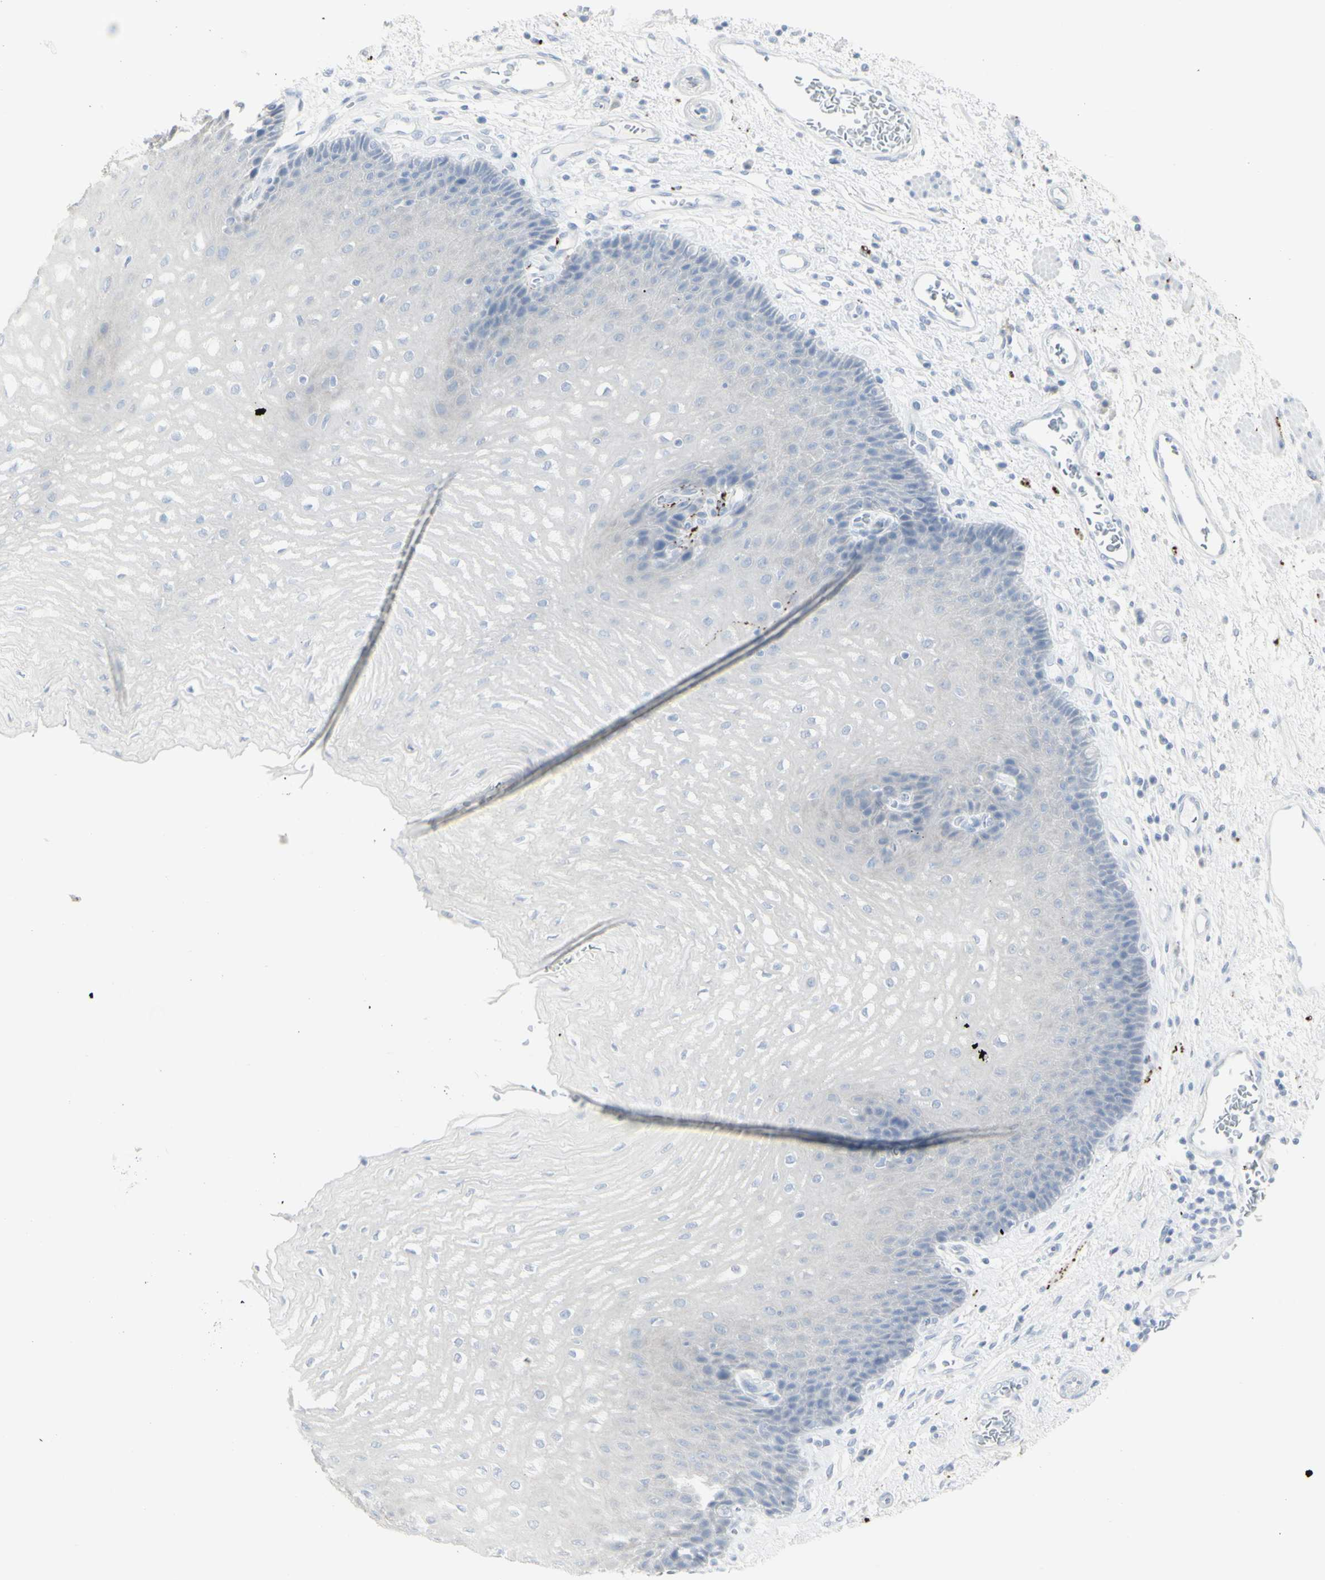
{"staining": {"intensity": "negative", "quantity": "none", "location": "none"}, "tissue": "esophagus", "cell_type": "Squamous epithelial cells", "image_type": "normal", "snomed": [{"axis": "morphology", "description": "Normal tissue, NOS"}, {"axis": "topography", "description": "Esophagus"}], "caption": "IHC photomicrograph of benign human esophagus stained for a protein (brown), which demonstrates no expression in squamous epithelial cells.", "gene": "ENSG00000198211", "patient": {"sex": "male", "age": 54}}